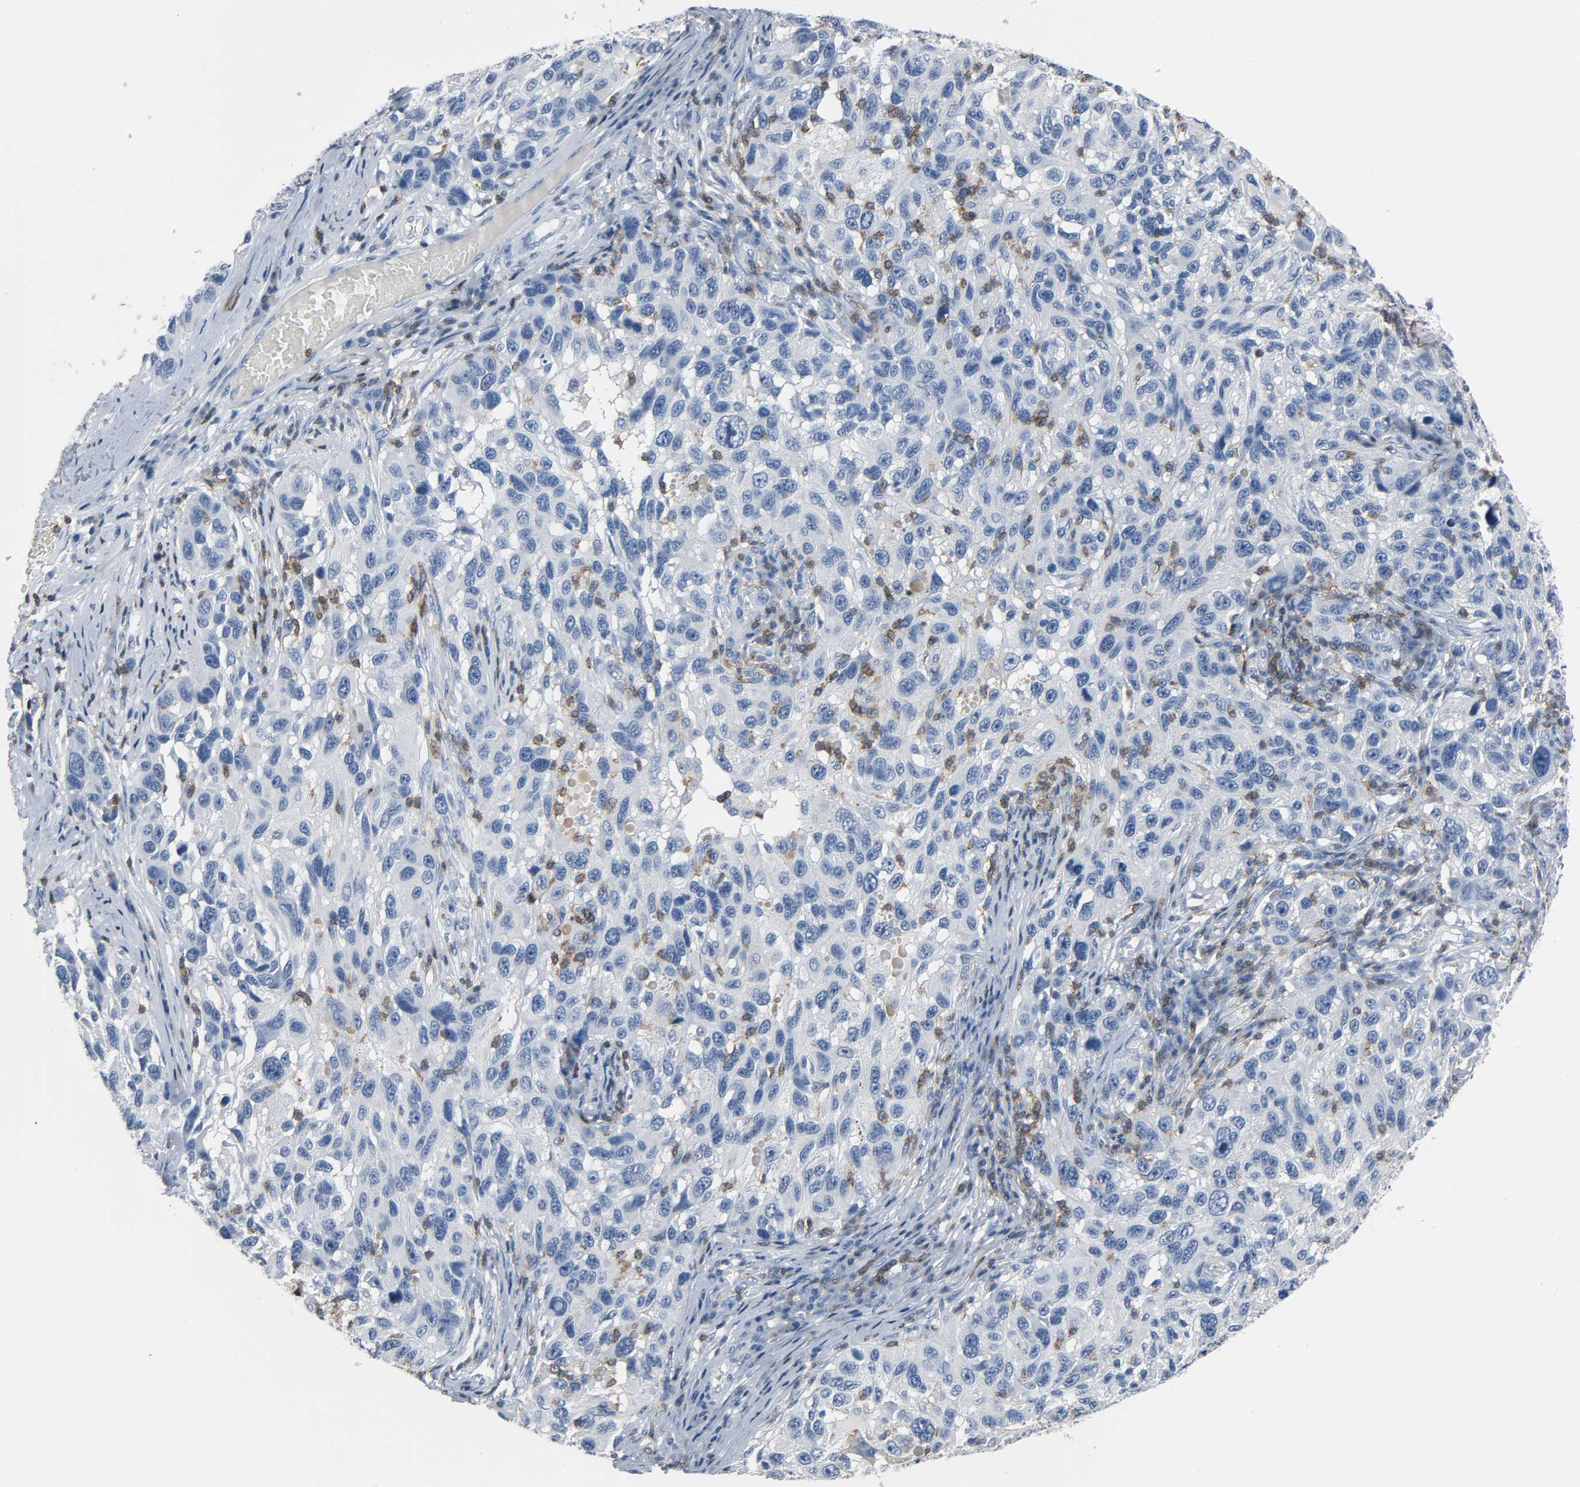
{"staining": {"intensity": "negative", "quantity": "none", "location": "none"}, "tissue": "melanoma", "cell_type": "Tumor cells", "image_type": "cancer", "snomed": [{"axis": "morphology", "description": "Malignant melanoma, NOS"}, {"axis": "topography", "description": "Skin"}], "caption": "High magnification brightfield microscopy of malignant melanoma stained with DAB (3,3'-diaminobenzidine) (brown) and counterstained with hematoxylin (blue): tumor cells show no significant staining.", "gene": "LCK", "patient": {"sex": "male", "age": 53}}